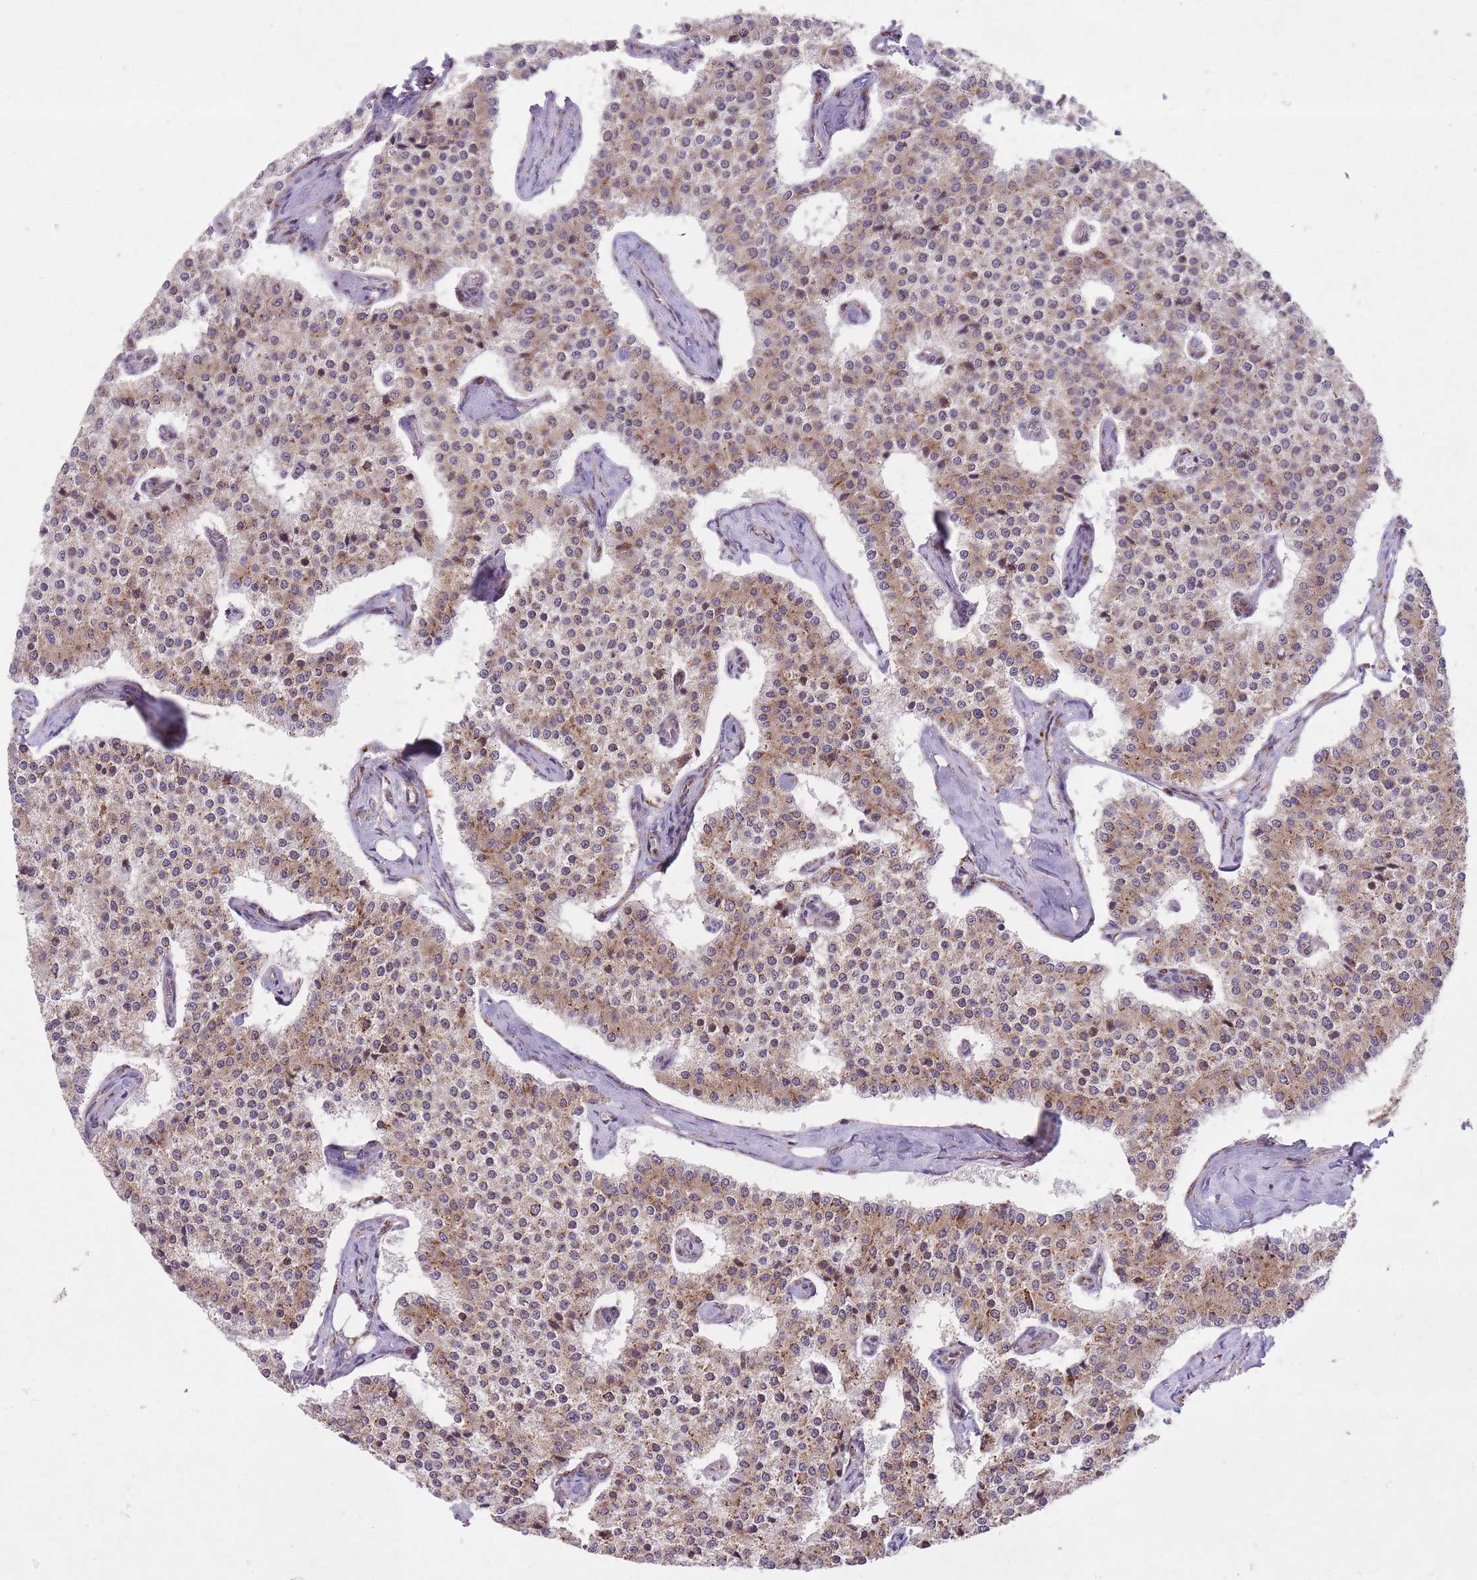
{"staining": {"intensity": "moderate", "quantity": ">75%", "location": "cytoplasmic/membranous"}, "tissue": "carcinoid", "cell_type": "Tumor cells", "image_type": "cancer", "snomed": [{"axis": "morphology", "description": "Carcinoid, malignant, NOS"}, {"axis": "topography", "description": "Colon"}], "caption": "Tumor cells display medium levels of moderate cytoplasmic/membranous expression in approximately >75% of cells in carcinoid. The protein is shown in brown color, while the nuclei are stained blue.", "gene": "TTLL3", "patient": {"sex": "female", "age": 52}}